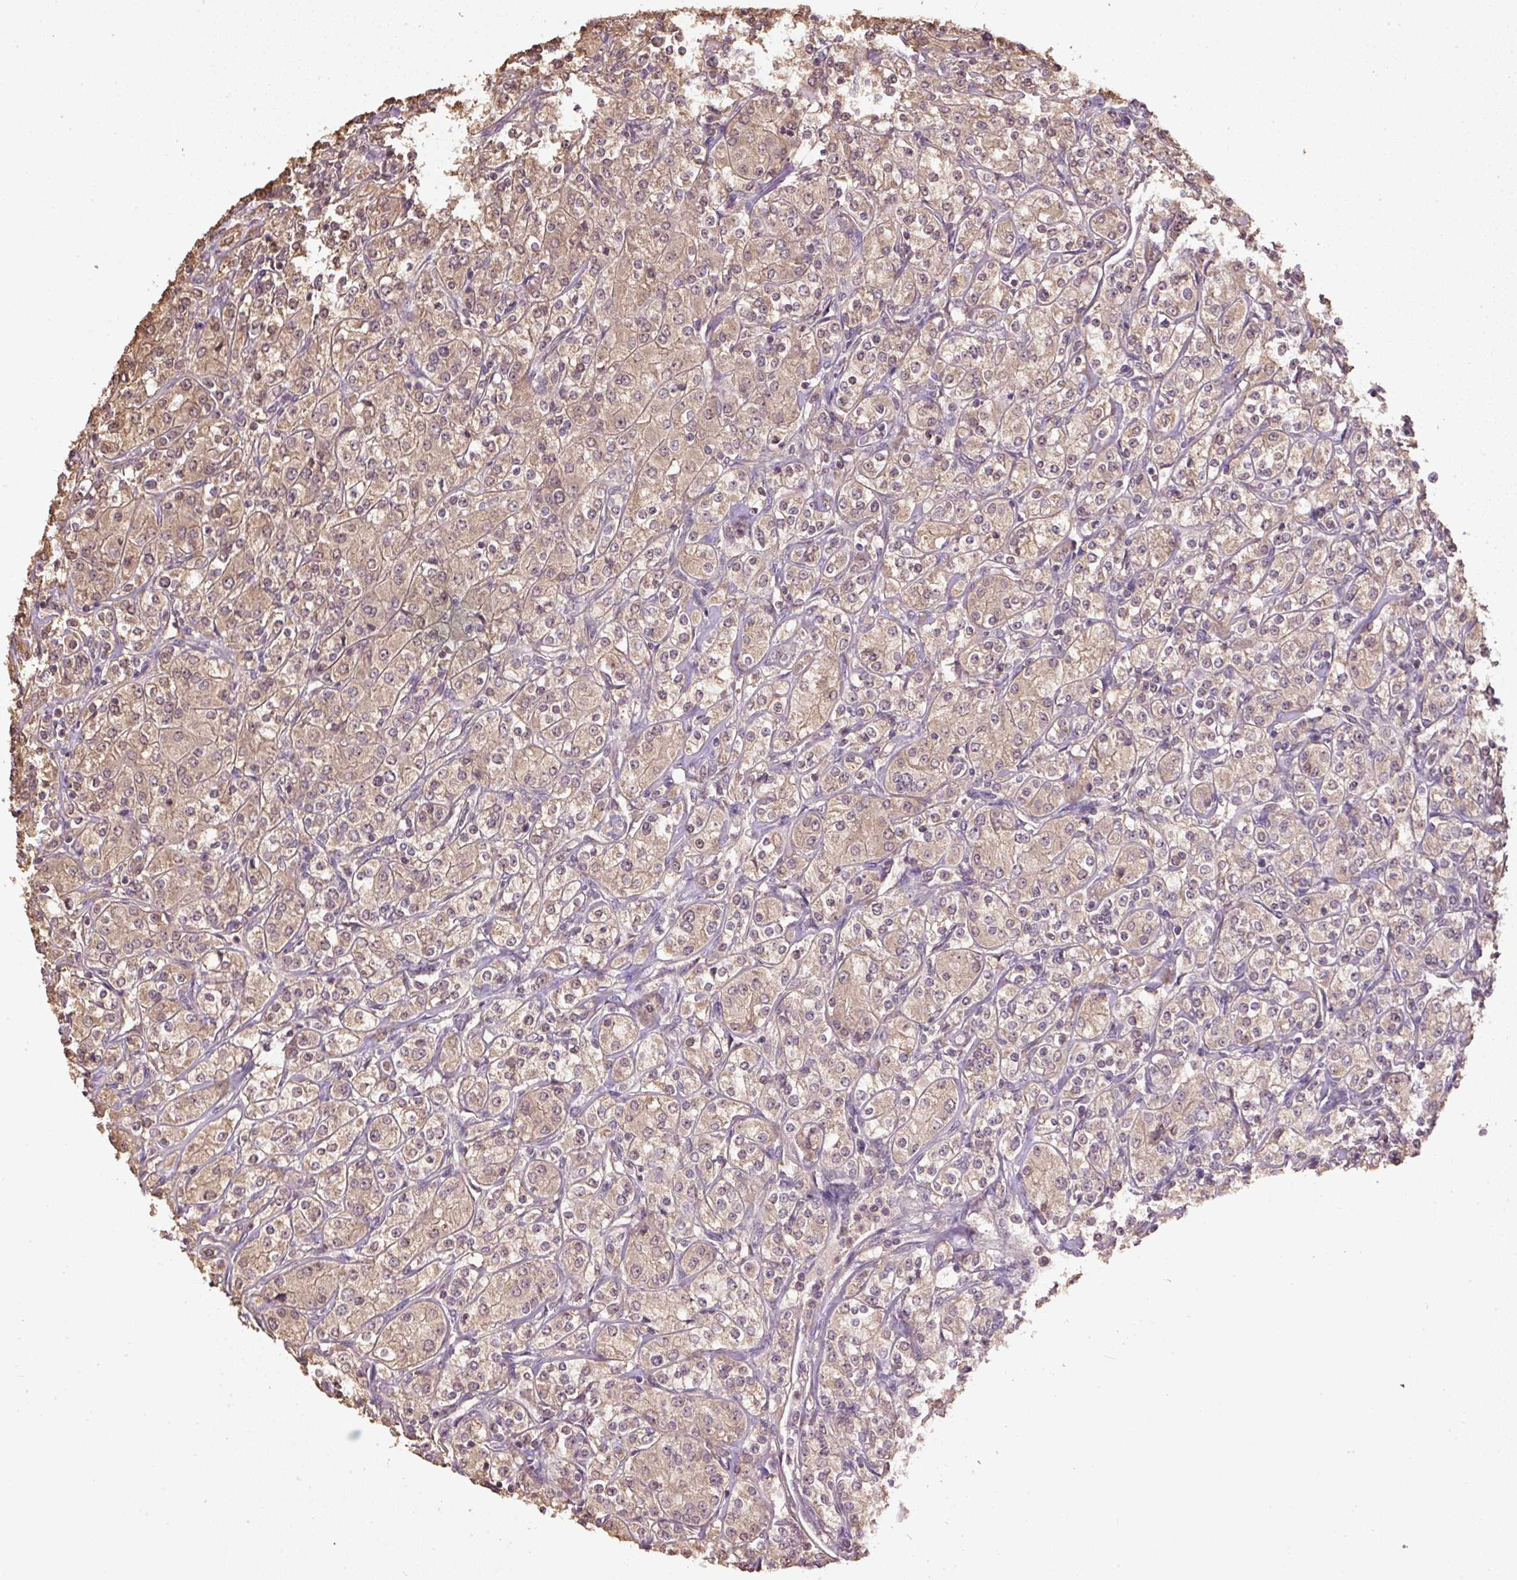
{"staining": {"intensity": "weak", "quantity": ">75%", "location": "cytoplasmic/membranous,nuclear"}, "tissue": "renal cancer", "cell_type": "Tumor cells", "image_type": "cancer", "snomed": [{"axis": "morphology", "description": "Adenocarcinoma, NOS"}, {"axis": "topography", "description": "Kidney"}], "caption": "Weak cytoplasmic/membranous and nuclear positivity is seen in approximately >75% of tumor cells in adenocarcinoma (renal). The protein is shown in brown color, while the nuclei are stained blue.", "gene": "TMEM170B", "patient": {"sex": "male", "age": 77}}